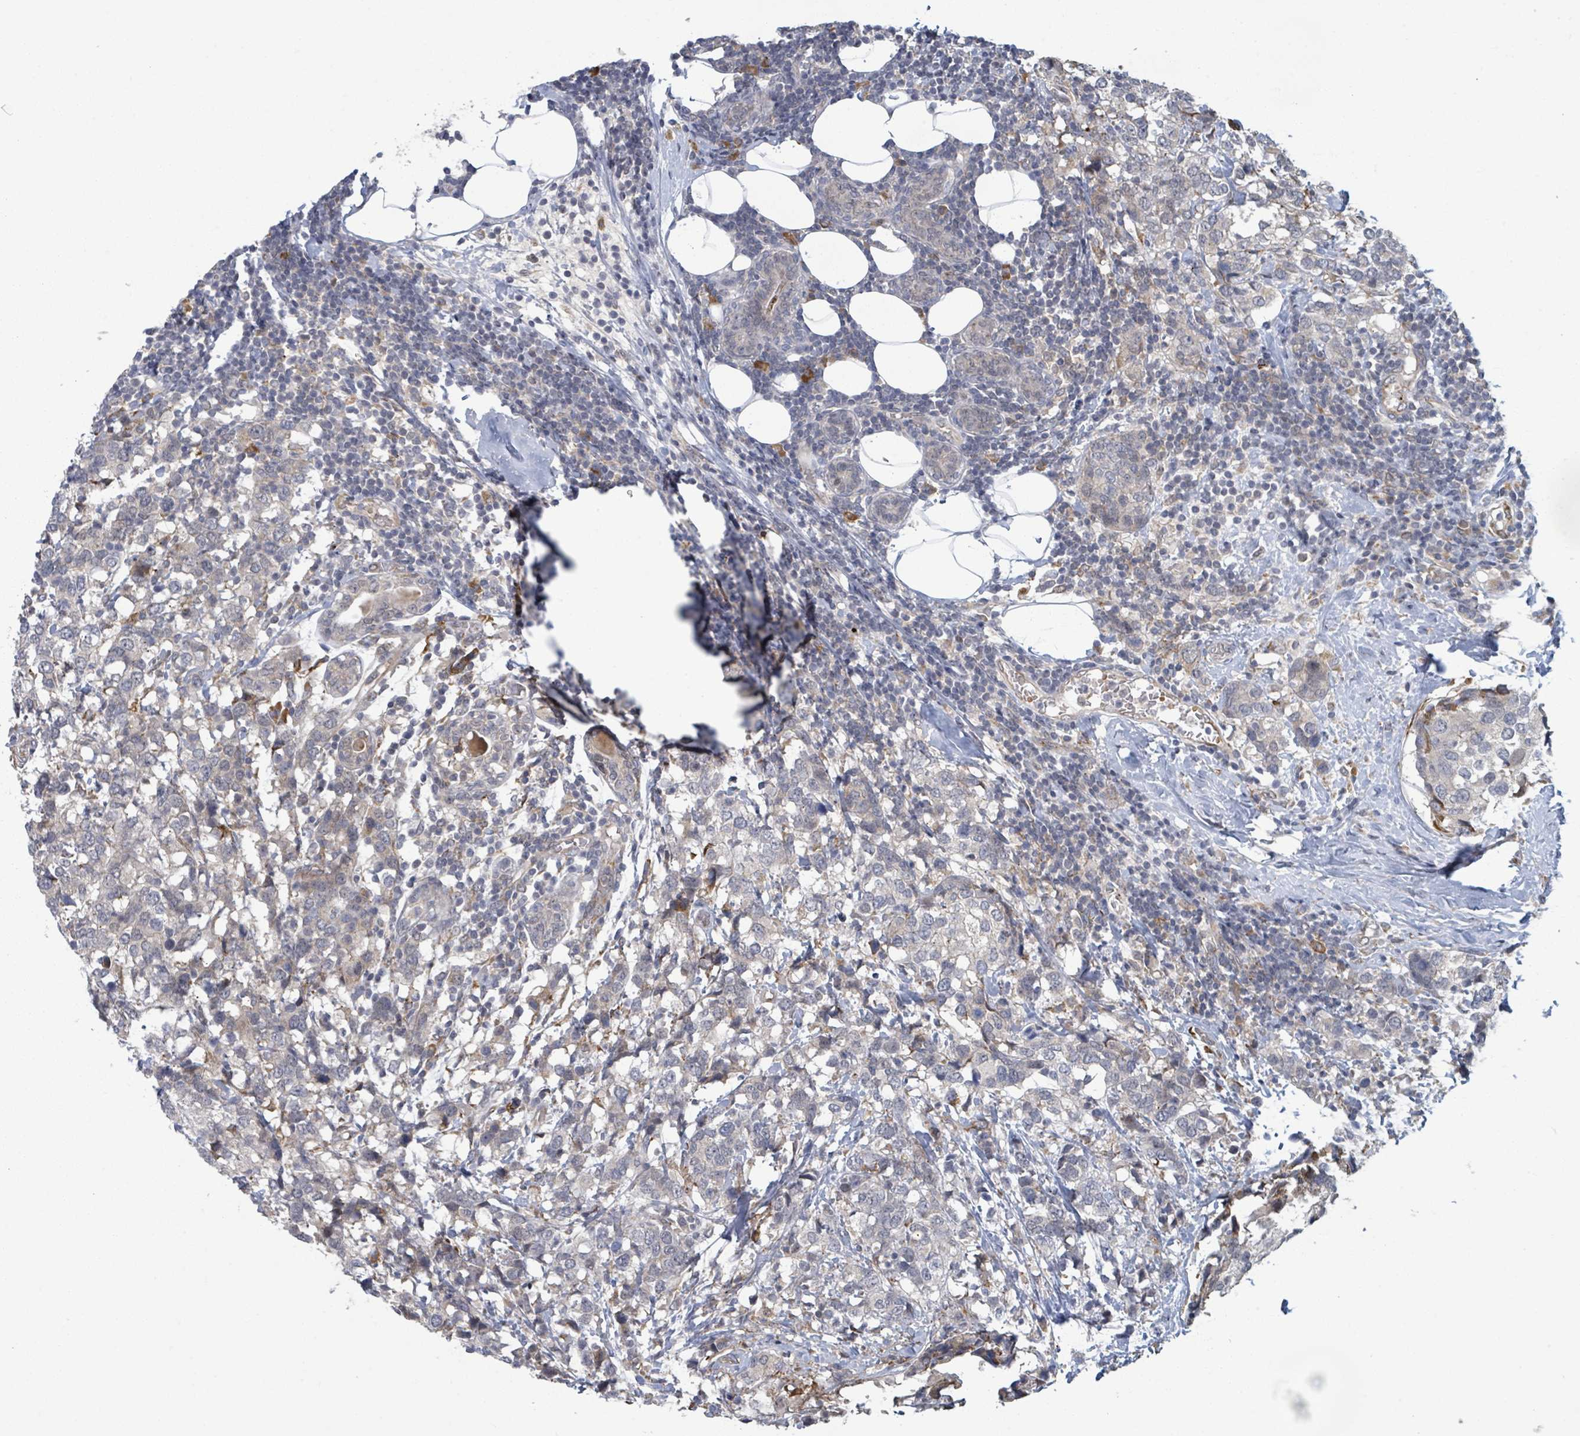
{"staining": {"intensity": "negative", "quantity": "none", "location": "none"}, "tissue": "breast cancer", "cell_type": "Tumor cells", "image_type": "cancer", "snomed": [{"axis": "morphology", "description": "Lobular carcinoma"}, {"axis": "topography", "description": "Breast"}], "caption": "This is an immunohistochemistry histopathology image of human breast lobular carcinoma. There is no expression in tumor cells.", "gene": "SHROOM2", "patient": {"sex": "female", "age": 59}}